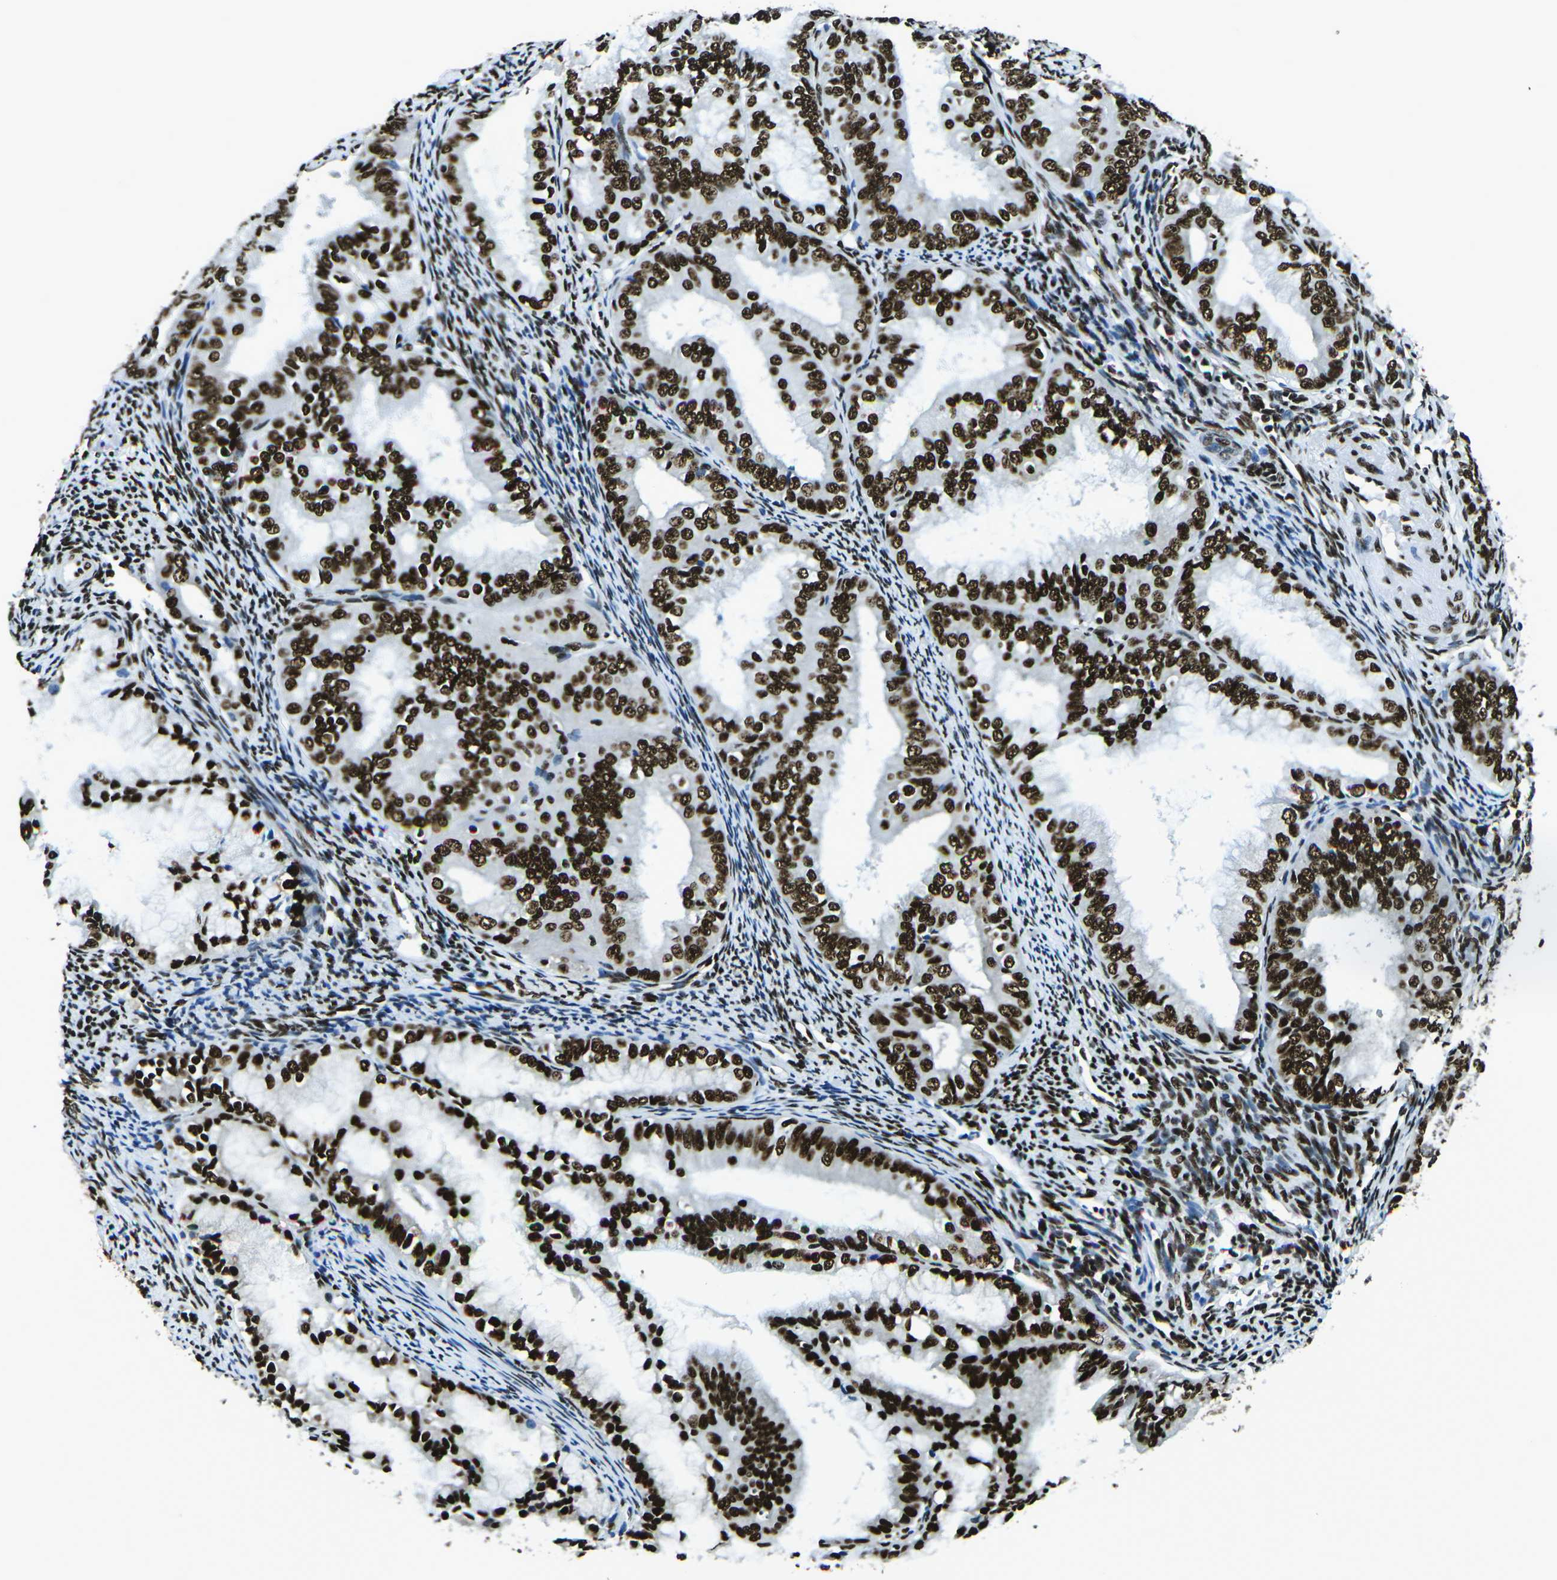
{"staining": {"intensity": "strong", "quantity": ">75%", "location": "nuclear"}, "tissue": "endometrial cancer", "cell_type": "Tumor cells", "image_type": "cancer", "snomed": [{"axis": "morphology", "description": "Adenocarcinoma, NOS"}, {"axis": "topography", "description": "Endometrium"}], "caption": "This micrograph displays IHC staining of human endometrial adenocarcinoma, with high strong nuclear positivity in about >75% of tumor cells.", "gene": "HNRNPL", "patient": {"sex": "female", "age": 63}}